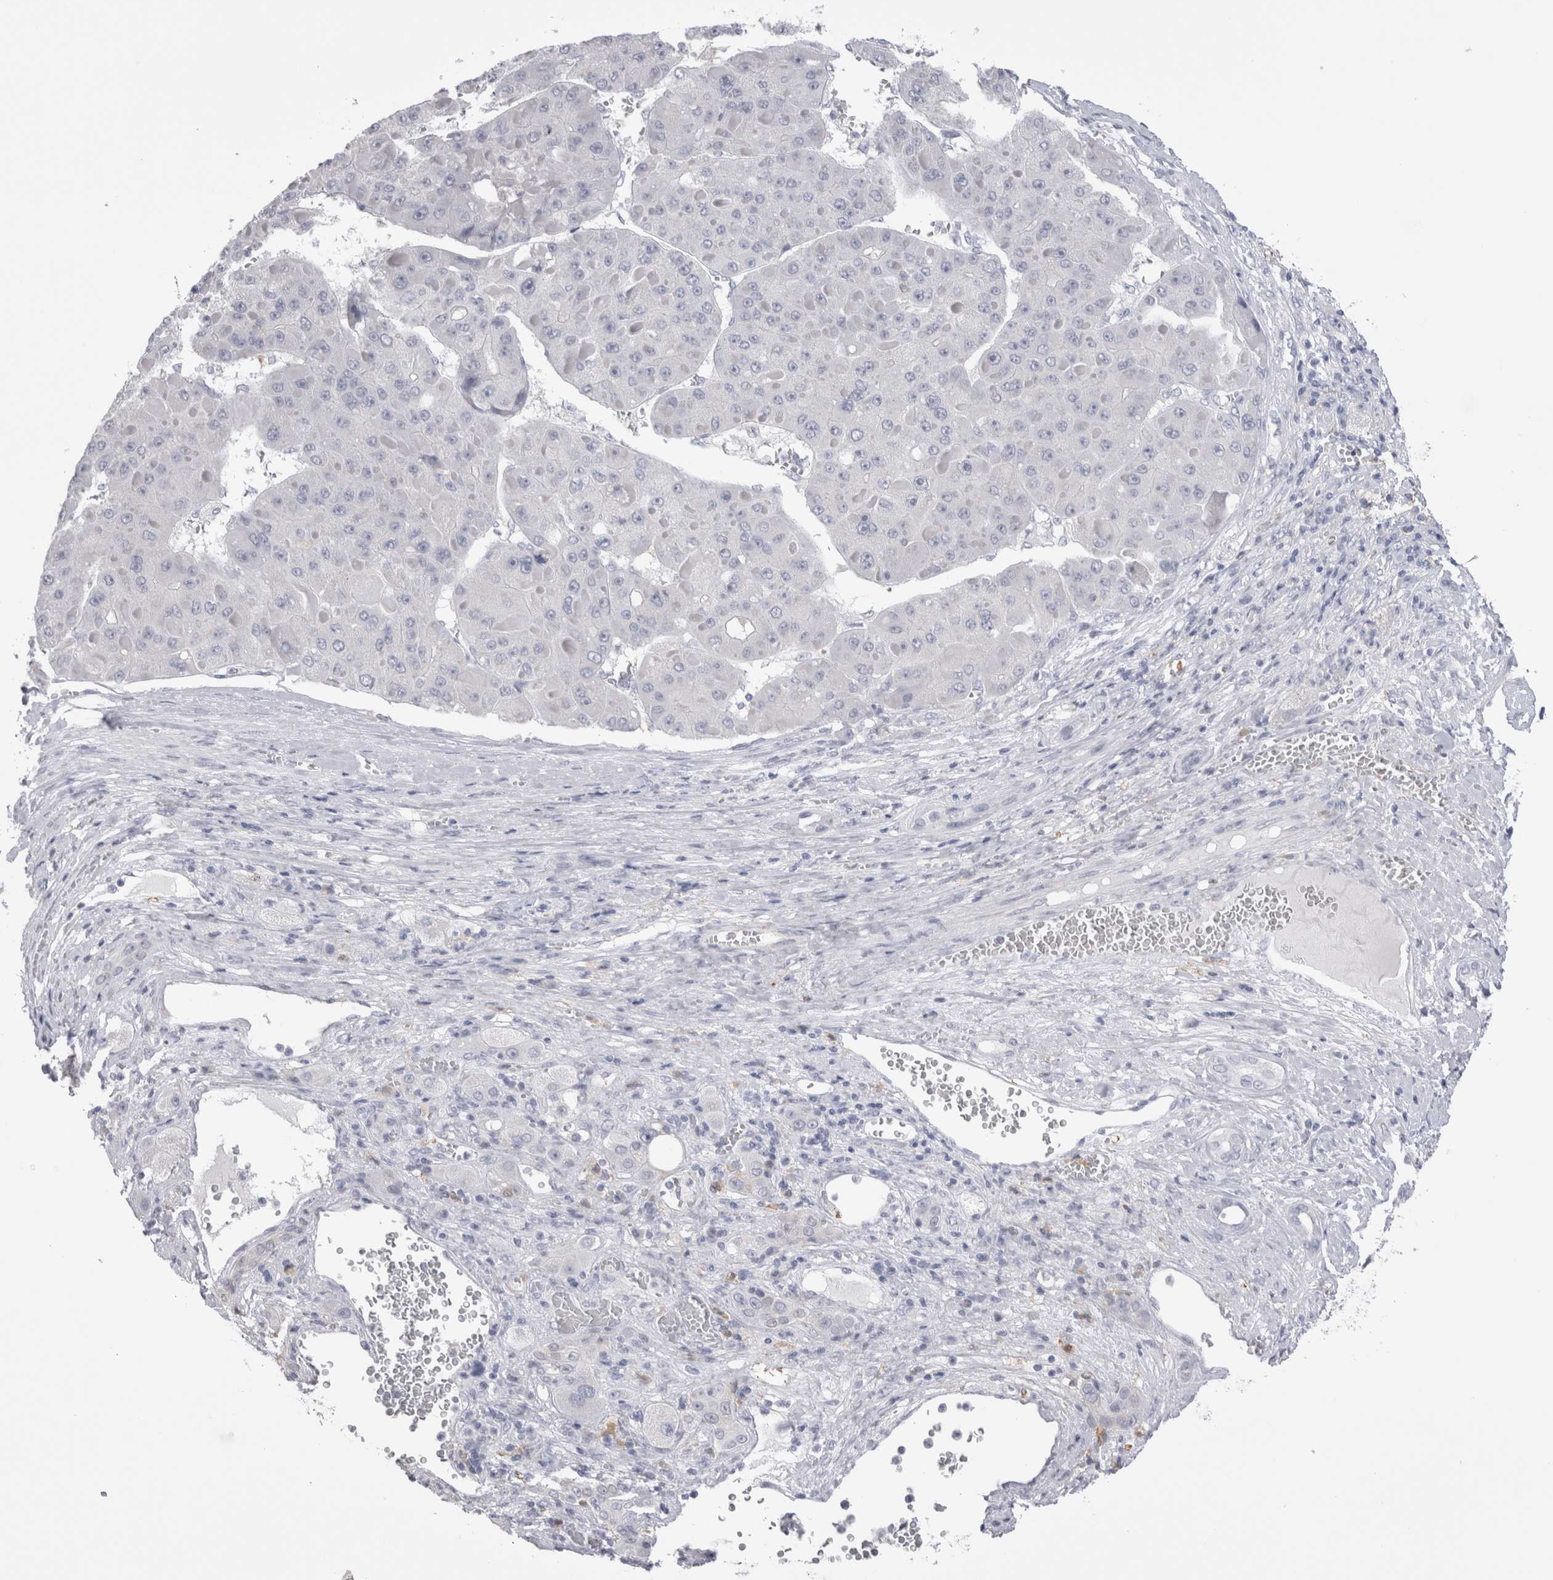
{"staining": {"intensity": "negative", "quantity": "none", "location": "none"}, "tissue": "liver cancer", "cell_type": "Tumor cells", "image_type": "cancer", "snomed": [{"axis": "morphology", "description": "Carcinoma, Hepatocellular, NOS"}, {"axis": "topography", "description": "Liver"}], "caption": "High magnification brightfield microscopy of liver hepatocellular carcinoma stained with DAB (3,3'-diaminobenzidine) (brown) and counterstained with hematoxylin (blue): tumor cells show no significant positivity. Brightfield microscopy of IHC stained with DAB (brown) and hematoxylin (blue), captured at high magnification.", "gene": "SUCNR1", "patient": {"sex": "female", "age": 73}}